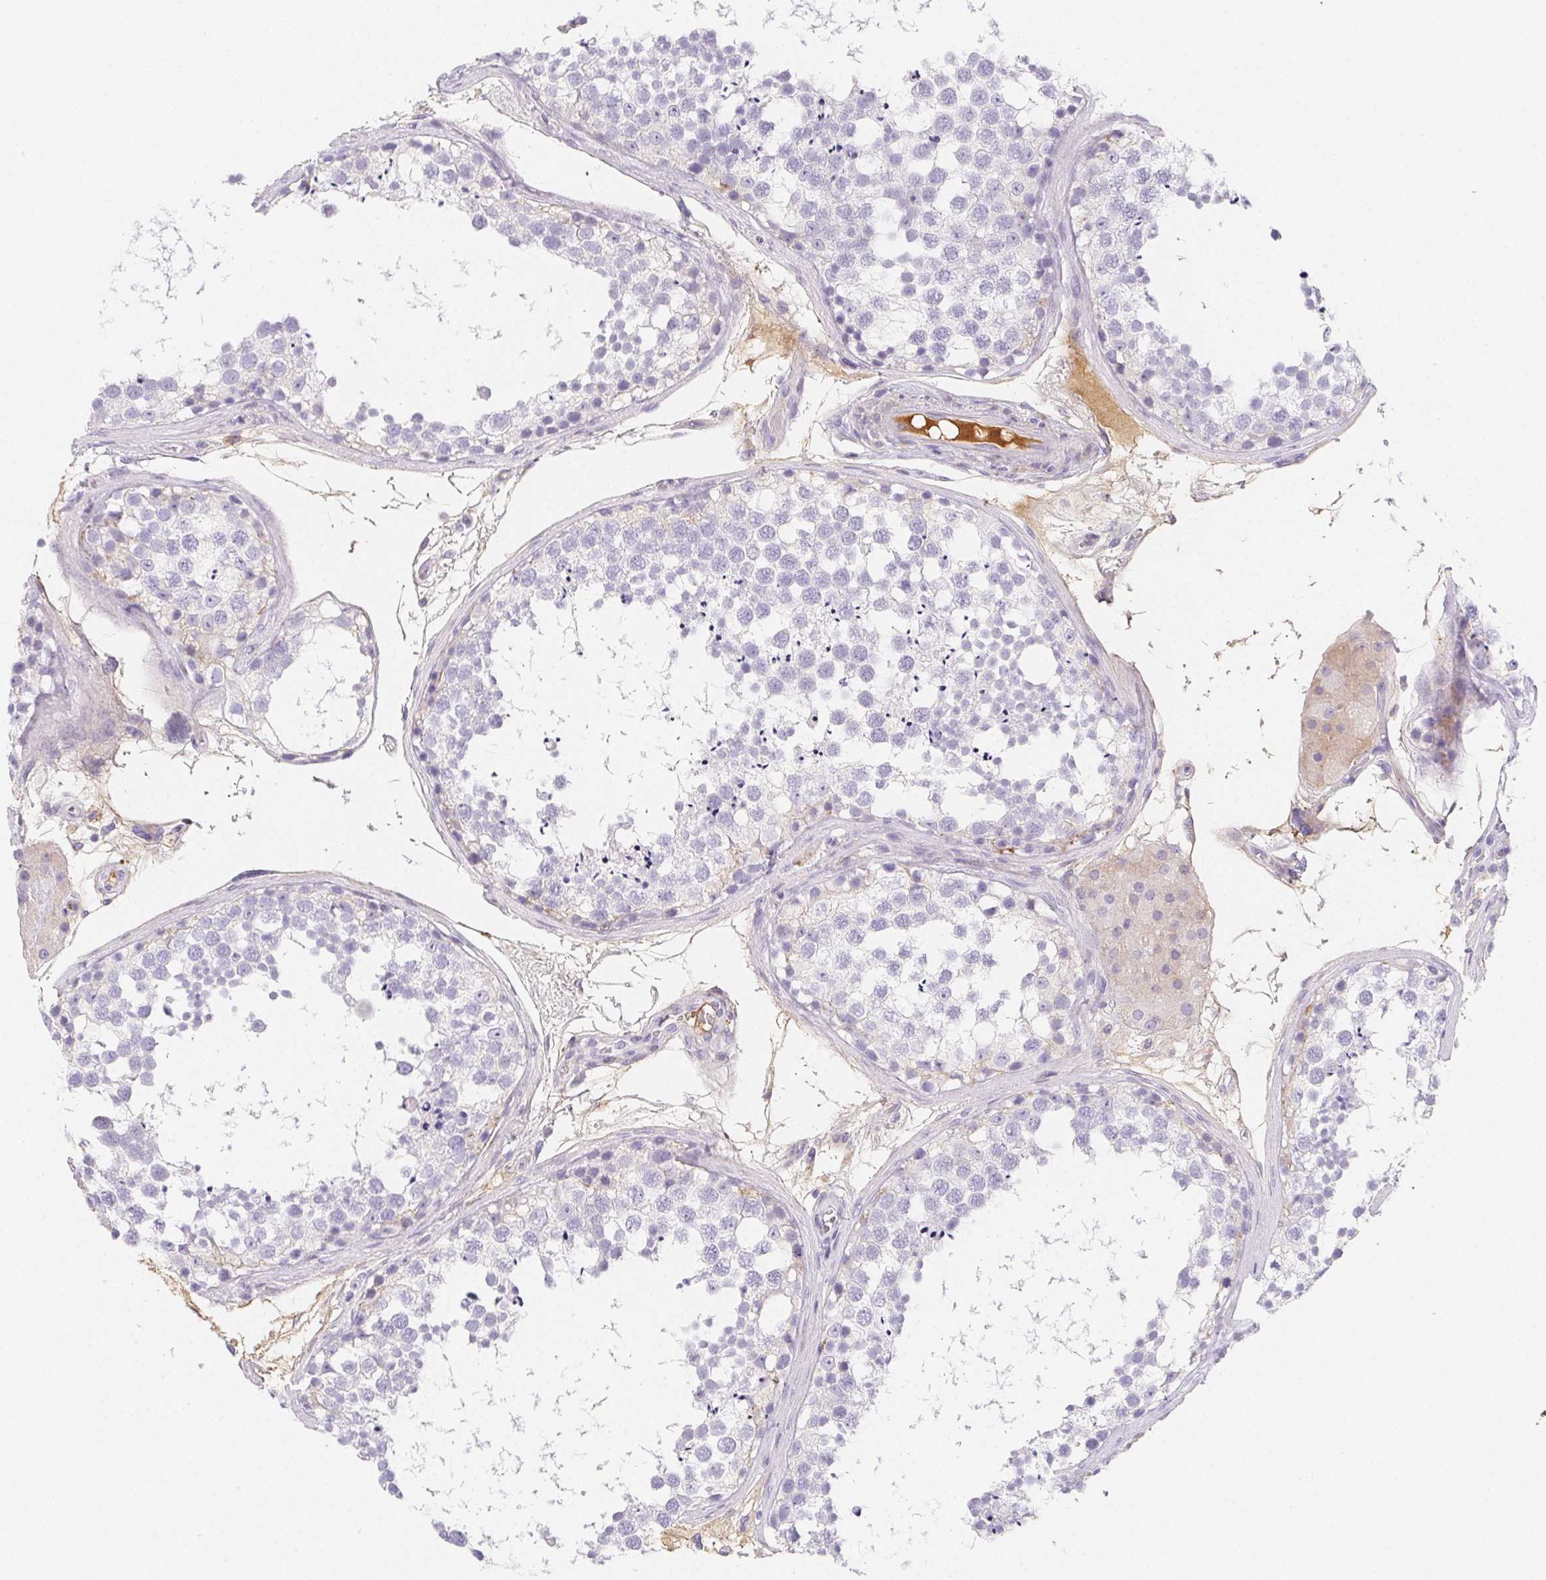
{"staining": {"intensity": "negative", "quantity": "none", "location": "none"}, "tissue": "testis", "cell_type": "Cells in seminiferous ducts", "image_type": "normal", "snomed": [{"axis": "morphology", "description": "Normal tissue, NOS"}, {"axis": "morphology", "description": "Seminoma, NOS"}, {"axis": "topography", "description": "Testis"}], "caption": "Immunohistochemistry of benign testis reveals no expression in cells in seminiferous ducts.", "gene": "ITIH2", "patient": {"sex": "male", "age": 65}}